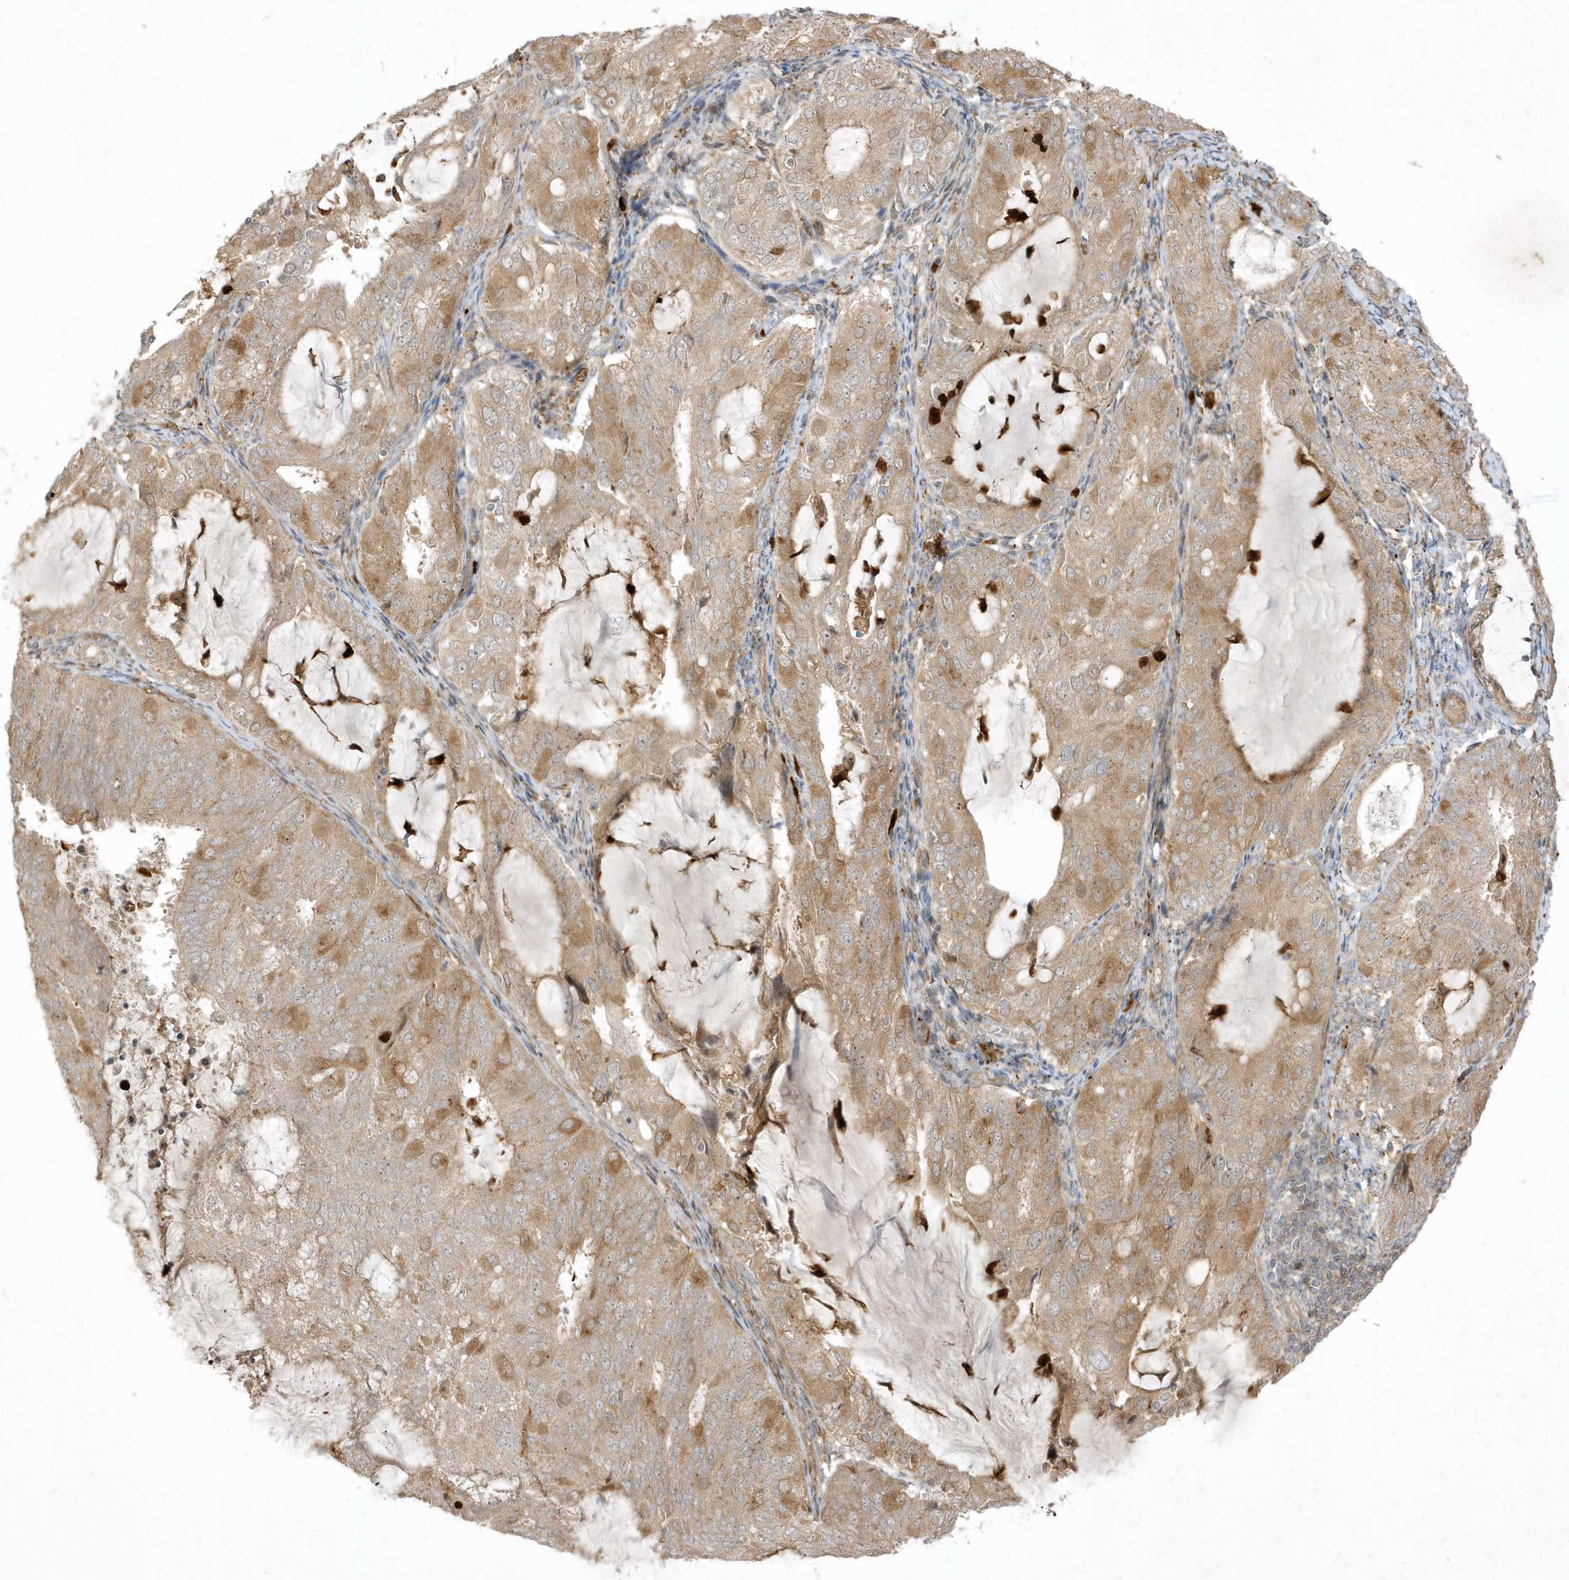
{"staining": {"intensity": "moderate", "quantity": "25%-75%", "location": "cytoplasmic/membranous"}, "tissue": "endometrial cancer", "cell_type": "Tumor cells", "image_type": "cancer", "snomed": [{"axis": "morphology", "description": "Adenocarcinoma, NOS"}, {"axis": "topography", "description": "Endometrium"}], "caption": "Endometrial cancer (adenocarcinoma) stained with immunohistochemistry (IHC) exhibits moderate cytoplasmic/membranous positivity in about 25%-75% of tumor cells.", "gene": "IFT57", "patient": {"sex": "female", "age": 81}}